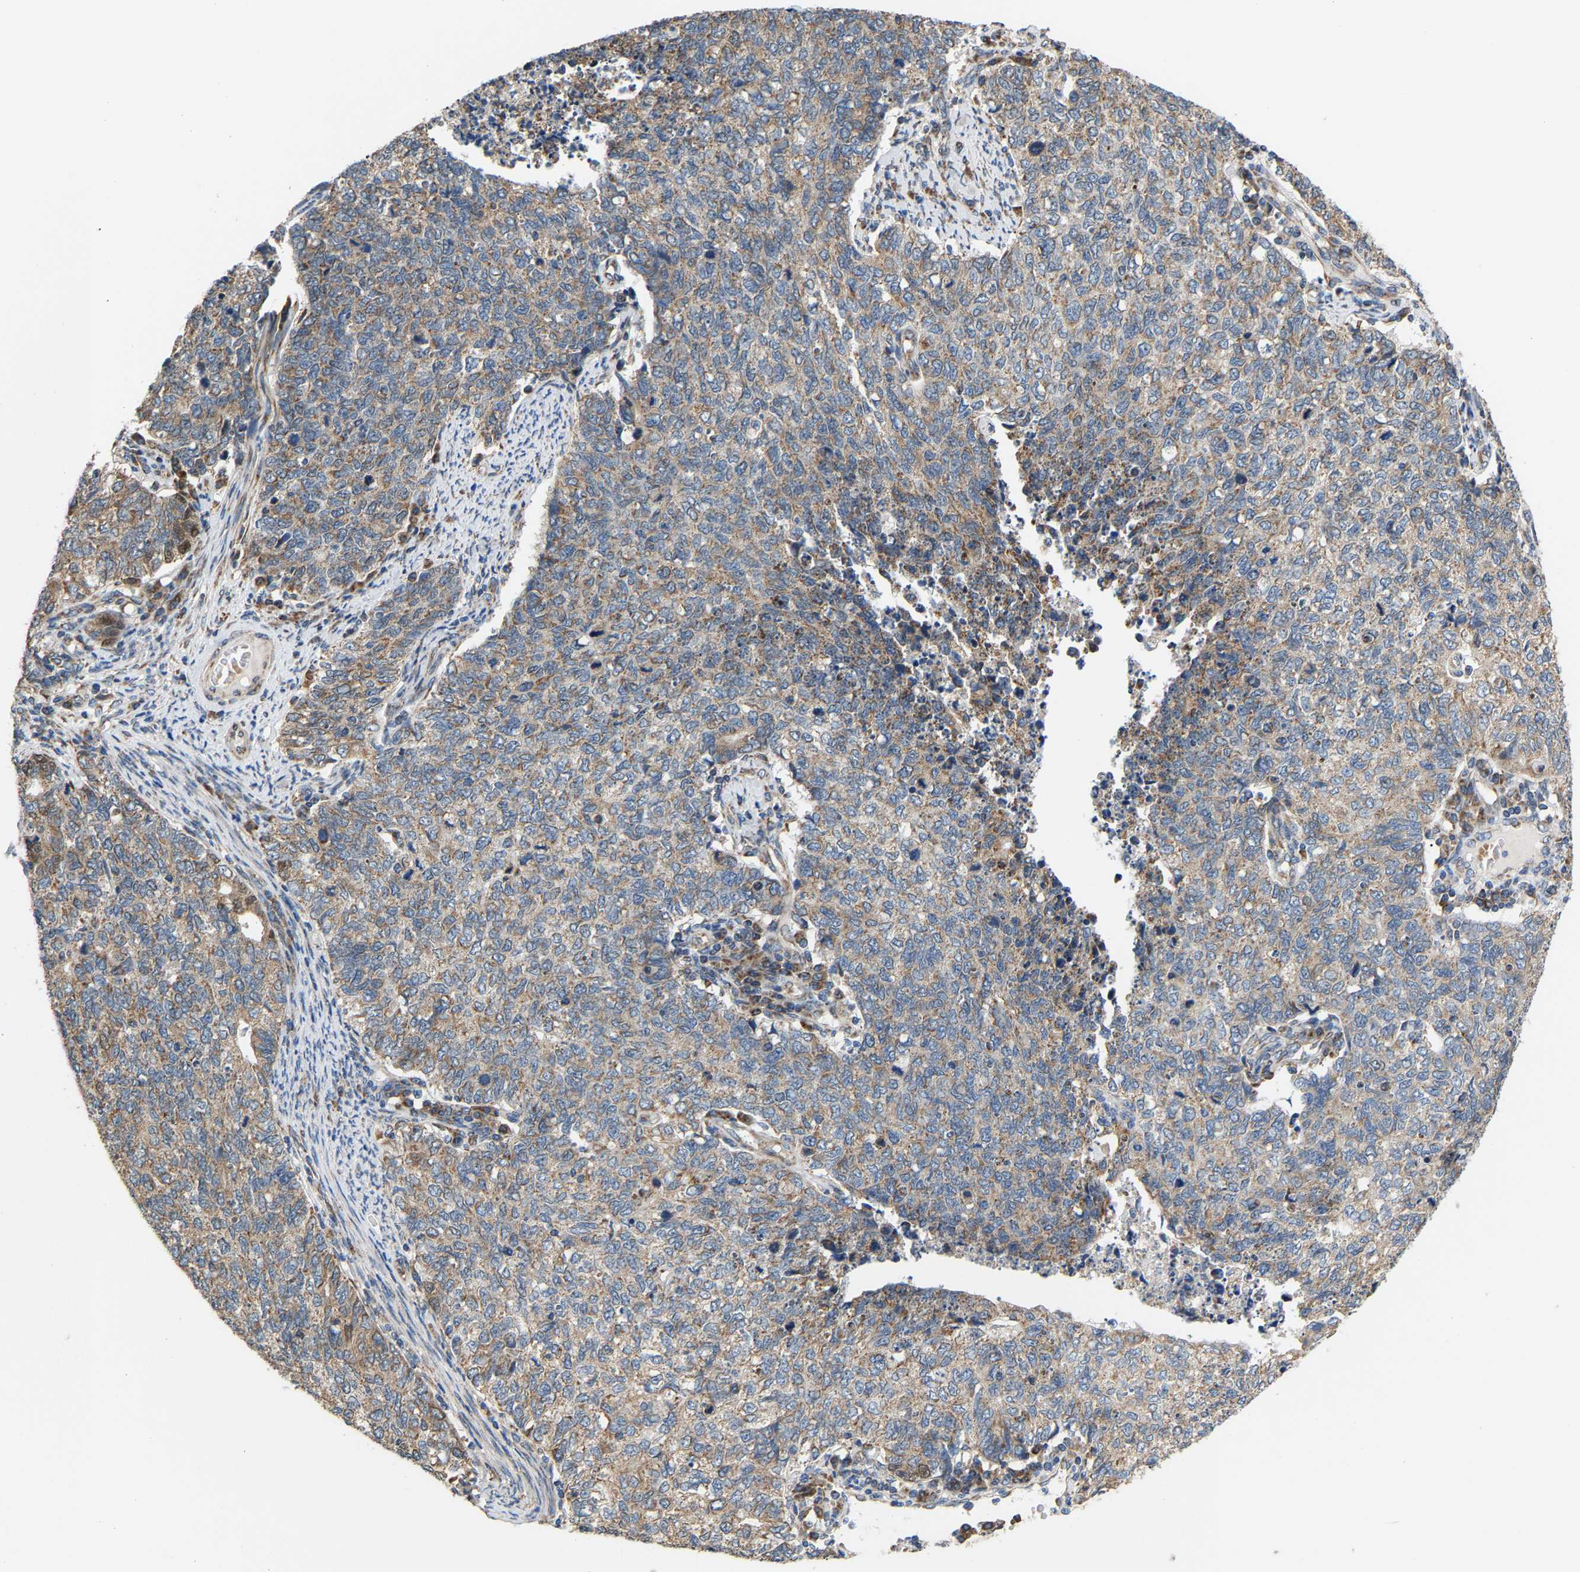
{"staining": {"intensity": "weak", "quantity": "25%-75%", "location": "cytoplasmic/membranous"}, "tissue": "cervical cancer", "cell_type": "Tumor cells", "image_type": "cancer", "snomed": [{"axis": "morphology", "description": "Squamous cell carcinoma, NOS"}, {"axis": "topography", "description": "Cervix"}], "caption": "Protein staining demonstrates weak cytoplasmic/membranous positivity in approximately 25%-75% of tumor cells in squamous cell carcinoma (cervical).", "gene": "TMEM168", "patient": {"sex": "female", "age": 63}}